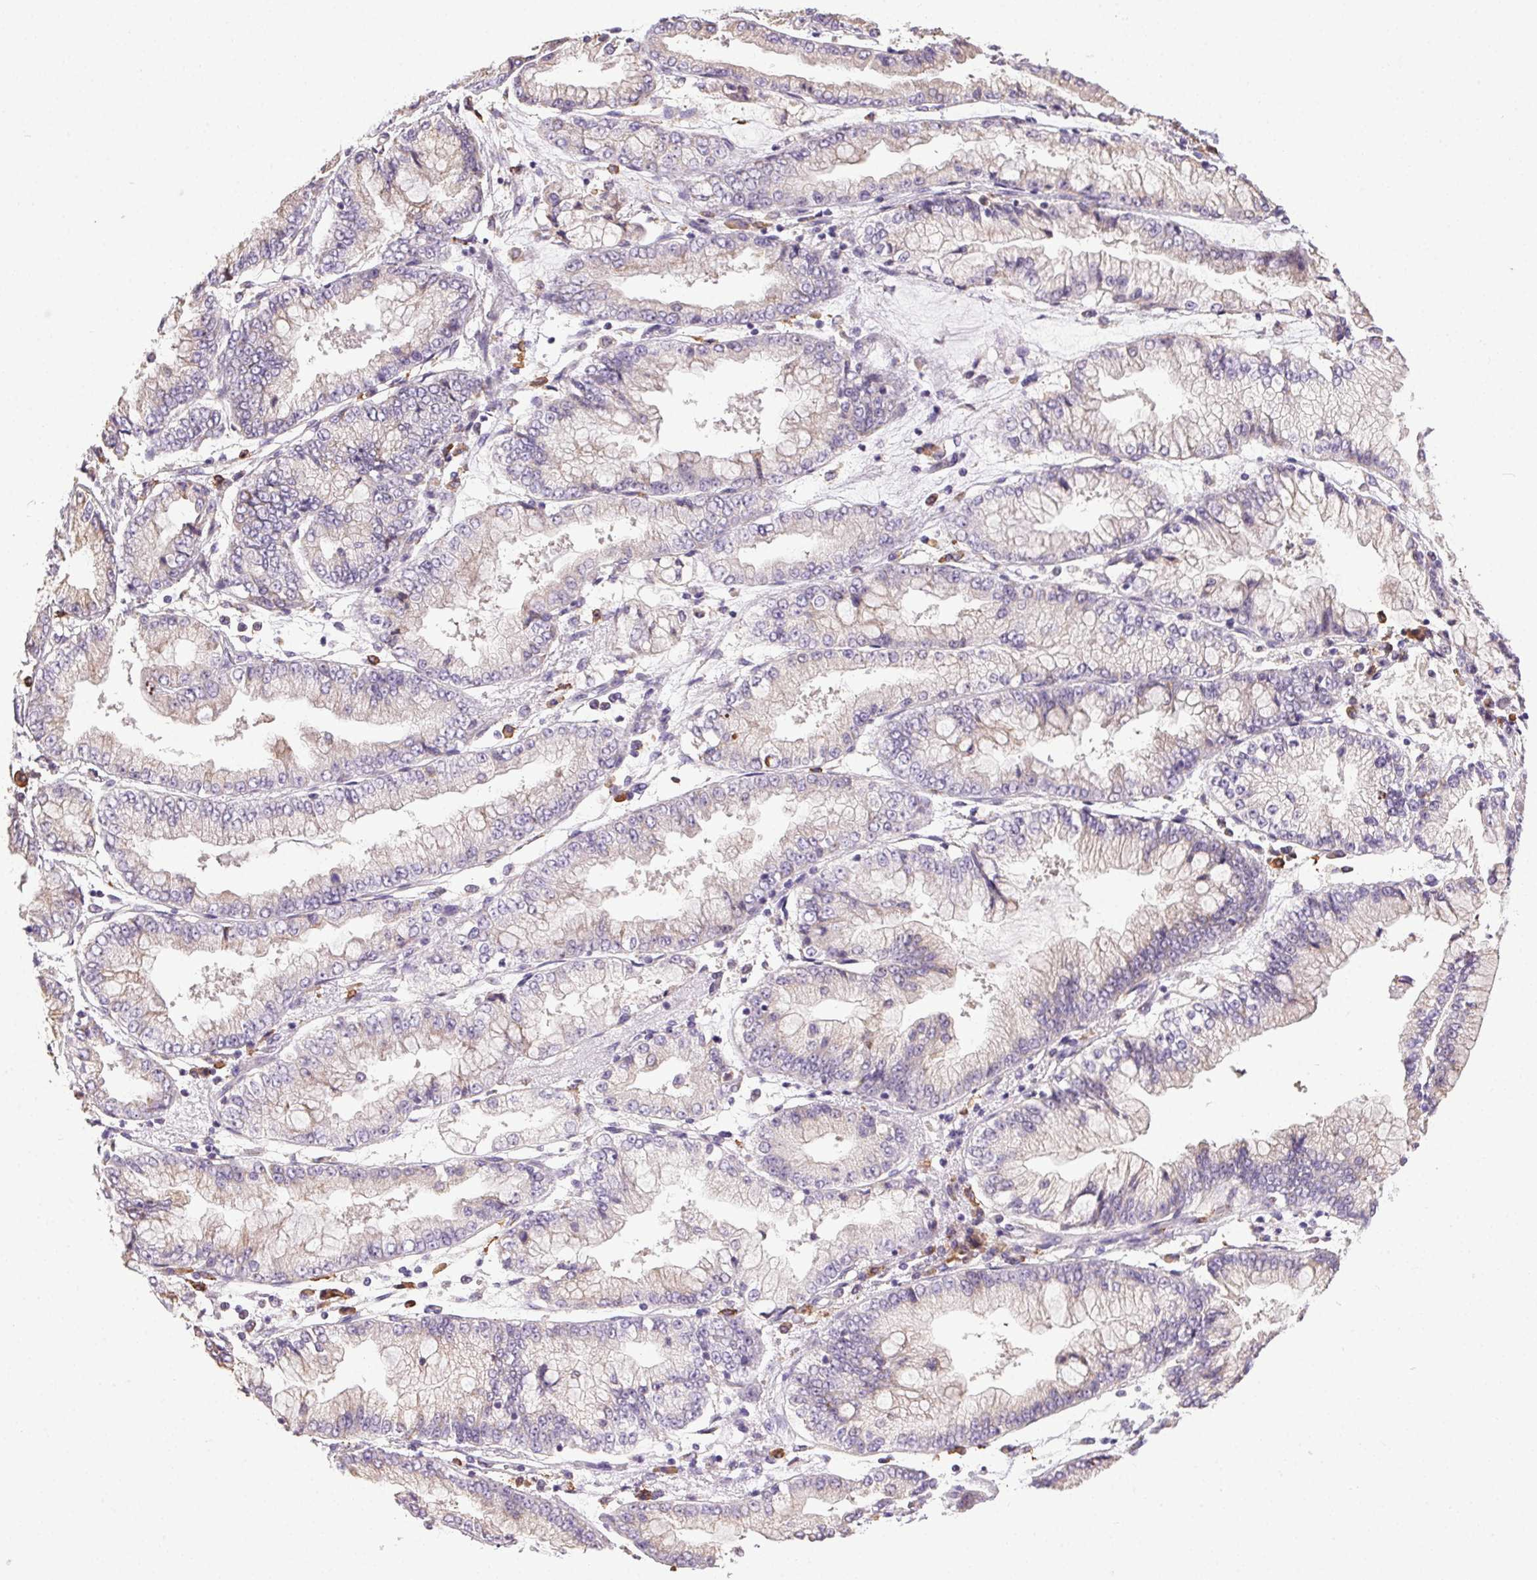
{"staining": {"intensity": "negative", "quantity": "none", "location": "none"}, "tissue": "stomach cancer", "cell_type": "Tumor cells", "image_type": "cancer", "snomed": [{"axis": "morphology", "description": "Adenocarcinoma, NOS"}, {"axis": "topography", "description": "Stomach, upper"}], "caption": "Immunohistochemistry of human stomach cancer (adenocarcinoma) shows no staining in tumor cells.", "gene": "SNX31", "patient": {"sex": "female", "age": 74}}